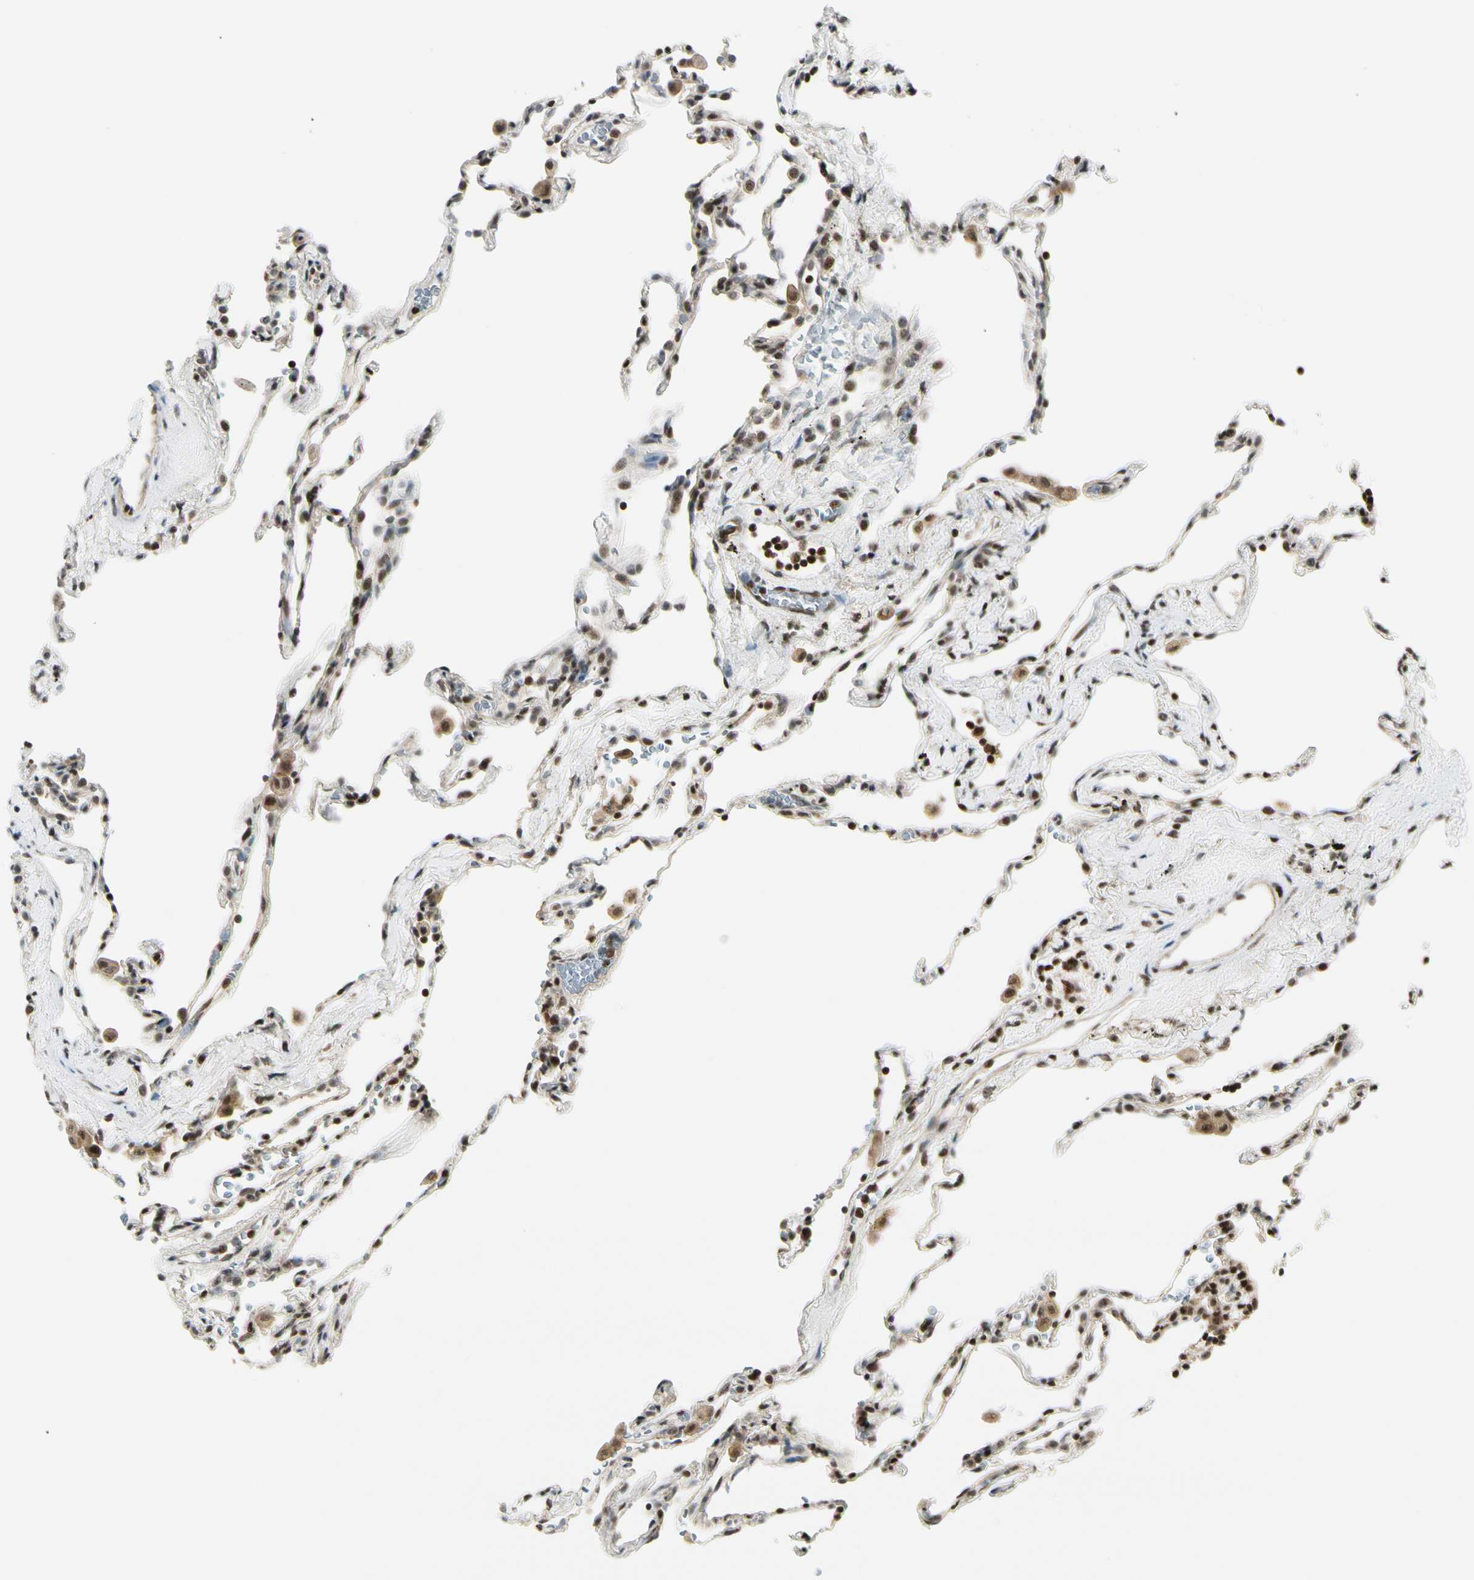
{"staining": {"intensity": "strong", "quantity": "25%-75%", "location": "nuclear"}, "tissue": "lung", "cell_type": "Alveolar cells", "image_type": "normal", "snomed": [{"axis": "morphology", "description": "Normal tissue, NOS"}, {"axis": "topography", "description": "Lung"}], "caption": "This micrograph reveals immunohistochemistry (IHC) staining of unremarkable human lung, with high strong nuclear positivity in approximately 25%-75% of alveolar cells.", "gene": "DAXX", "patient": {"sex": "male", "age": 59}}